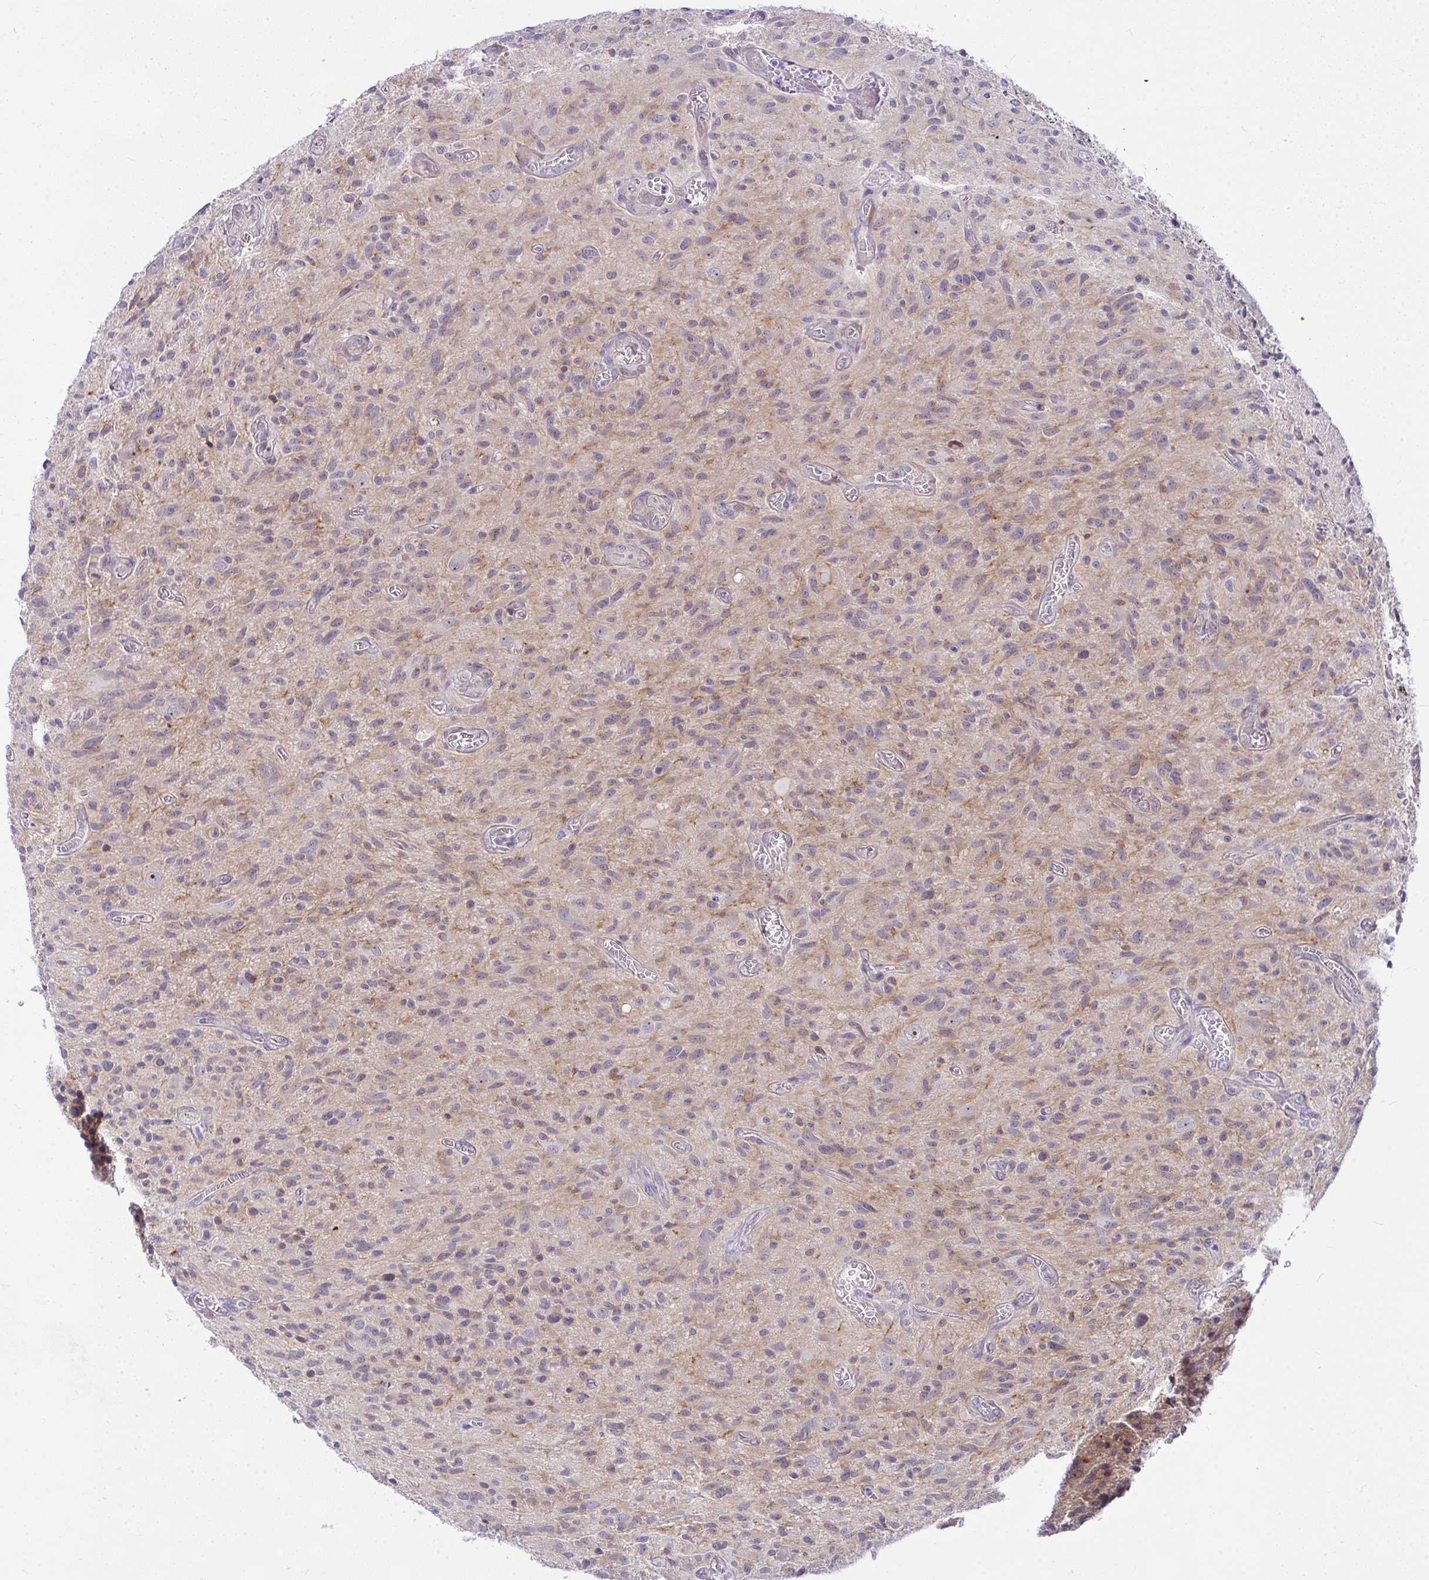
{"staining": {"intensity": "negative", "quantity": "none", "location": "none"}, "tissue": "glioma", "cell_type": "Tumor cells", "image_type": "cancer", "snomed": [{"axis": "morphology", "description": "Glioma, malignant, High grade"}, {"axis": "topography", "description": "Brain"}], "caption": "This is an immunohistochemistry (IHC) image of glioma. There is no positivity in tumor cells.", "gene": "NFXL1", "patient": {"sex": "male", "age": 75}}